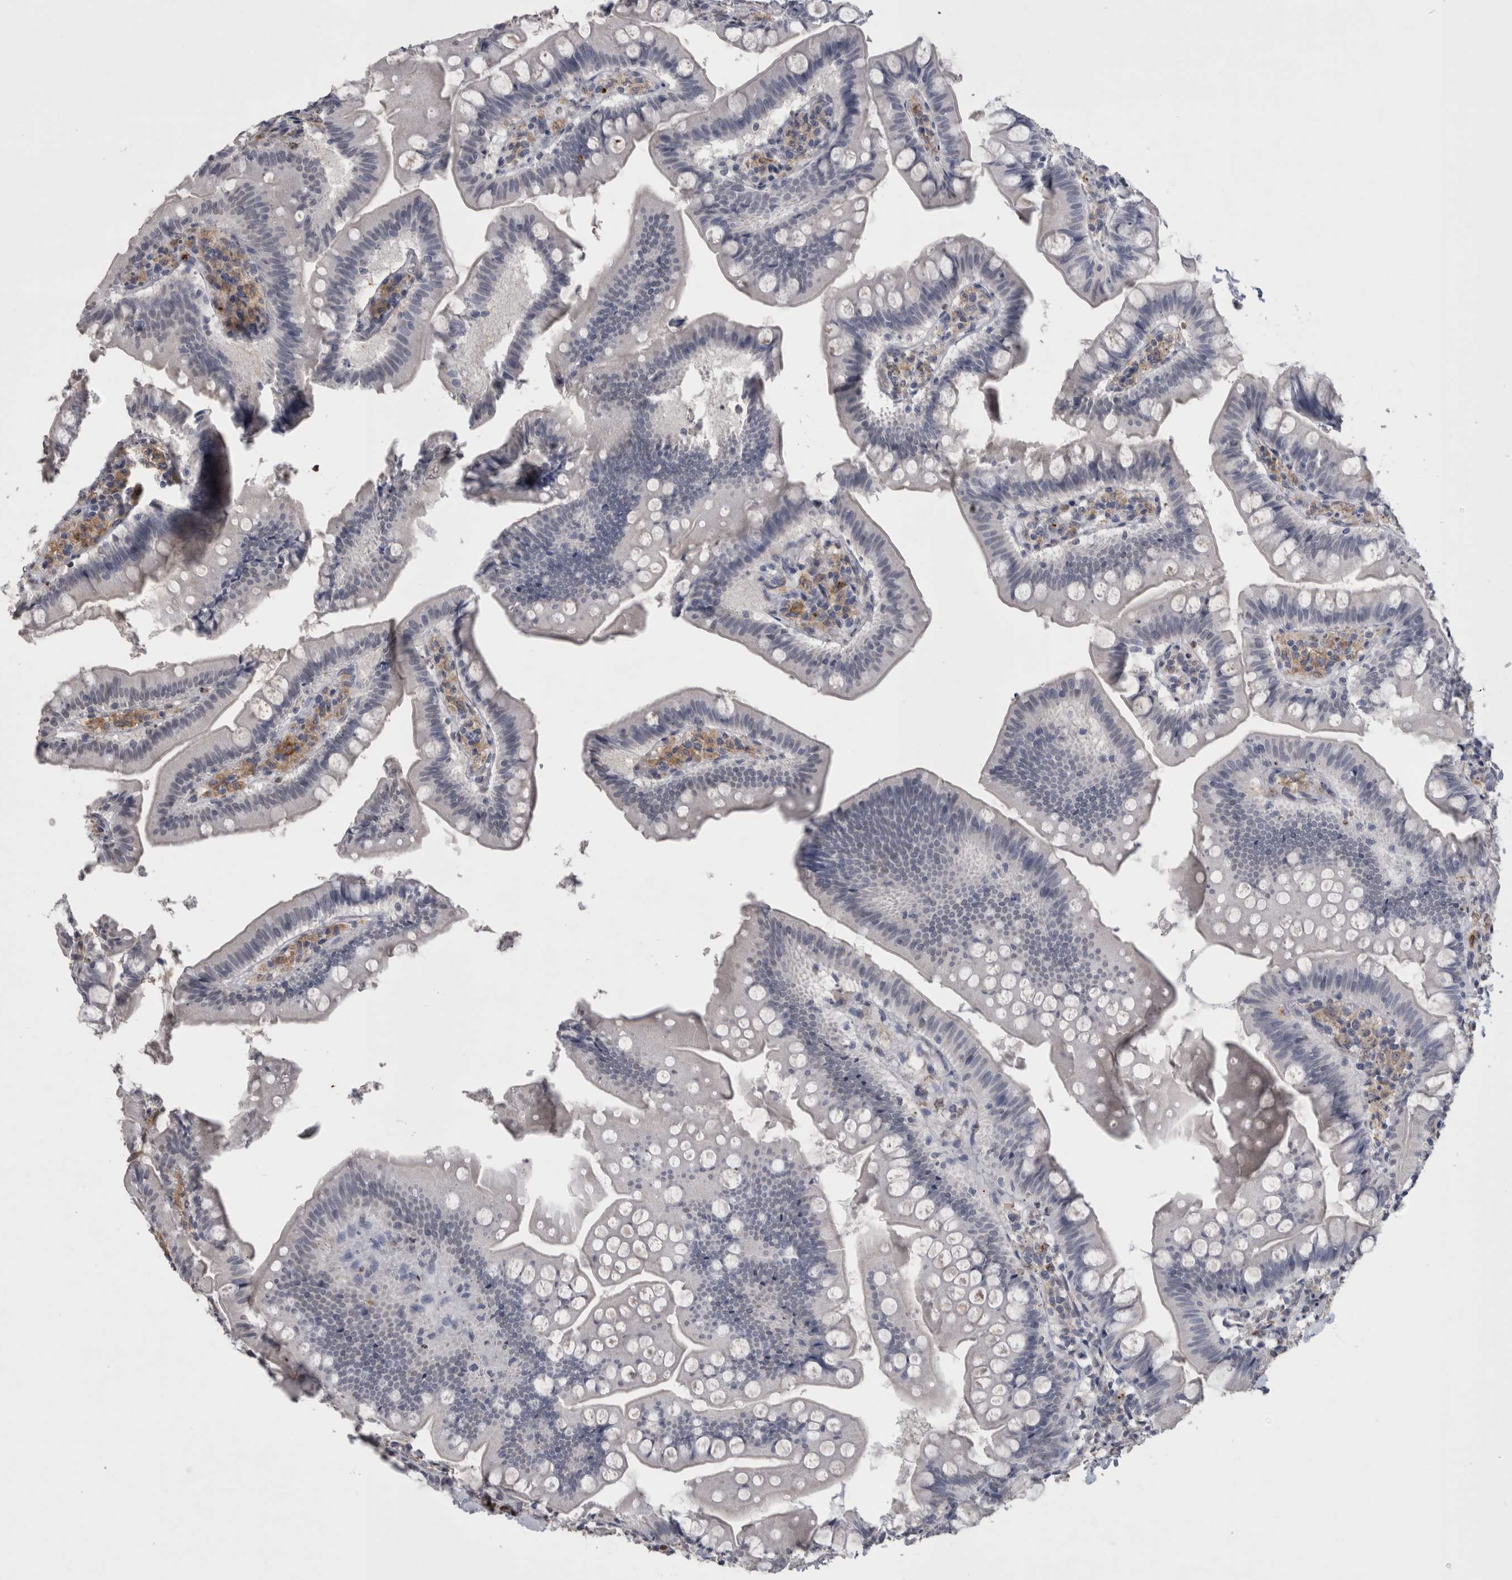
{"staining": {"intensity": "negative", "quantity": "none", "location": "none"}, "tissue": "small intestine", "cell_type": "Glandular cells", "image_type": "normal", "snomed": [{"axis": "morphology", "description": "Normal tissue, NOS"}, {"axis": "topography", "description": "Small intestine"}], "caption": "The micrograph reveals no significant expression in glandular cells of small intestine. Brightfield microscopy of IHC stained with DAB (brown) and hematoxylin (blue), captured at high magnification.", "gene": "PAX5", "patient": {"sex": "male", "age": 7}}